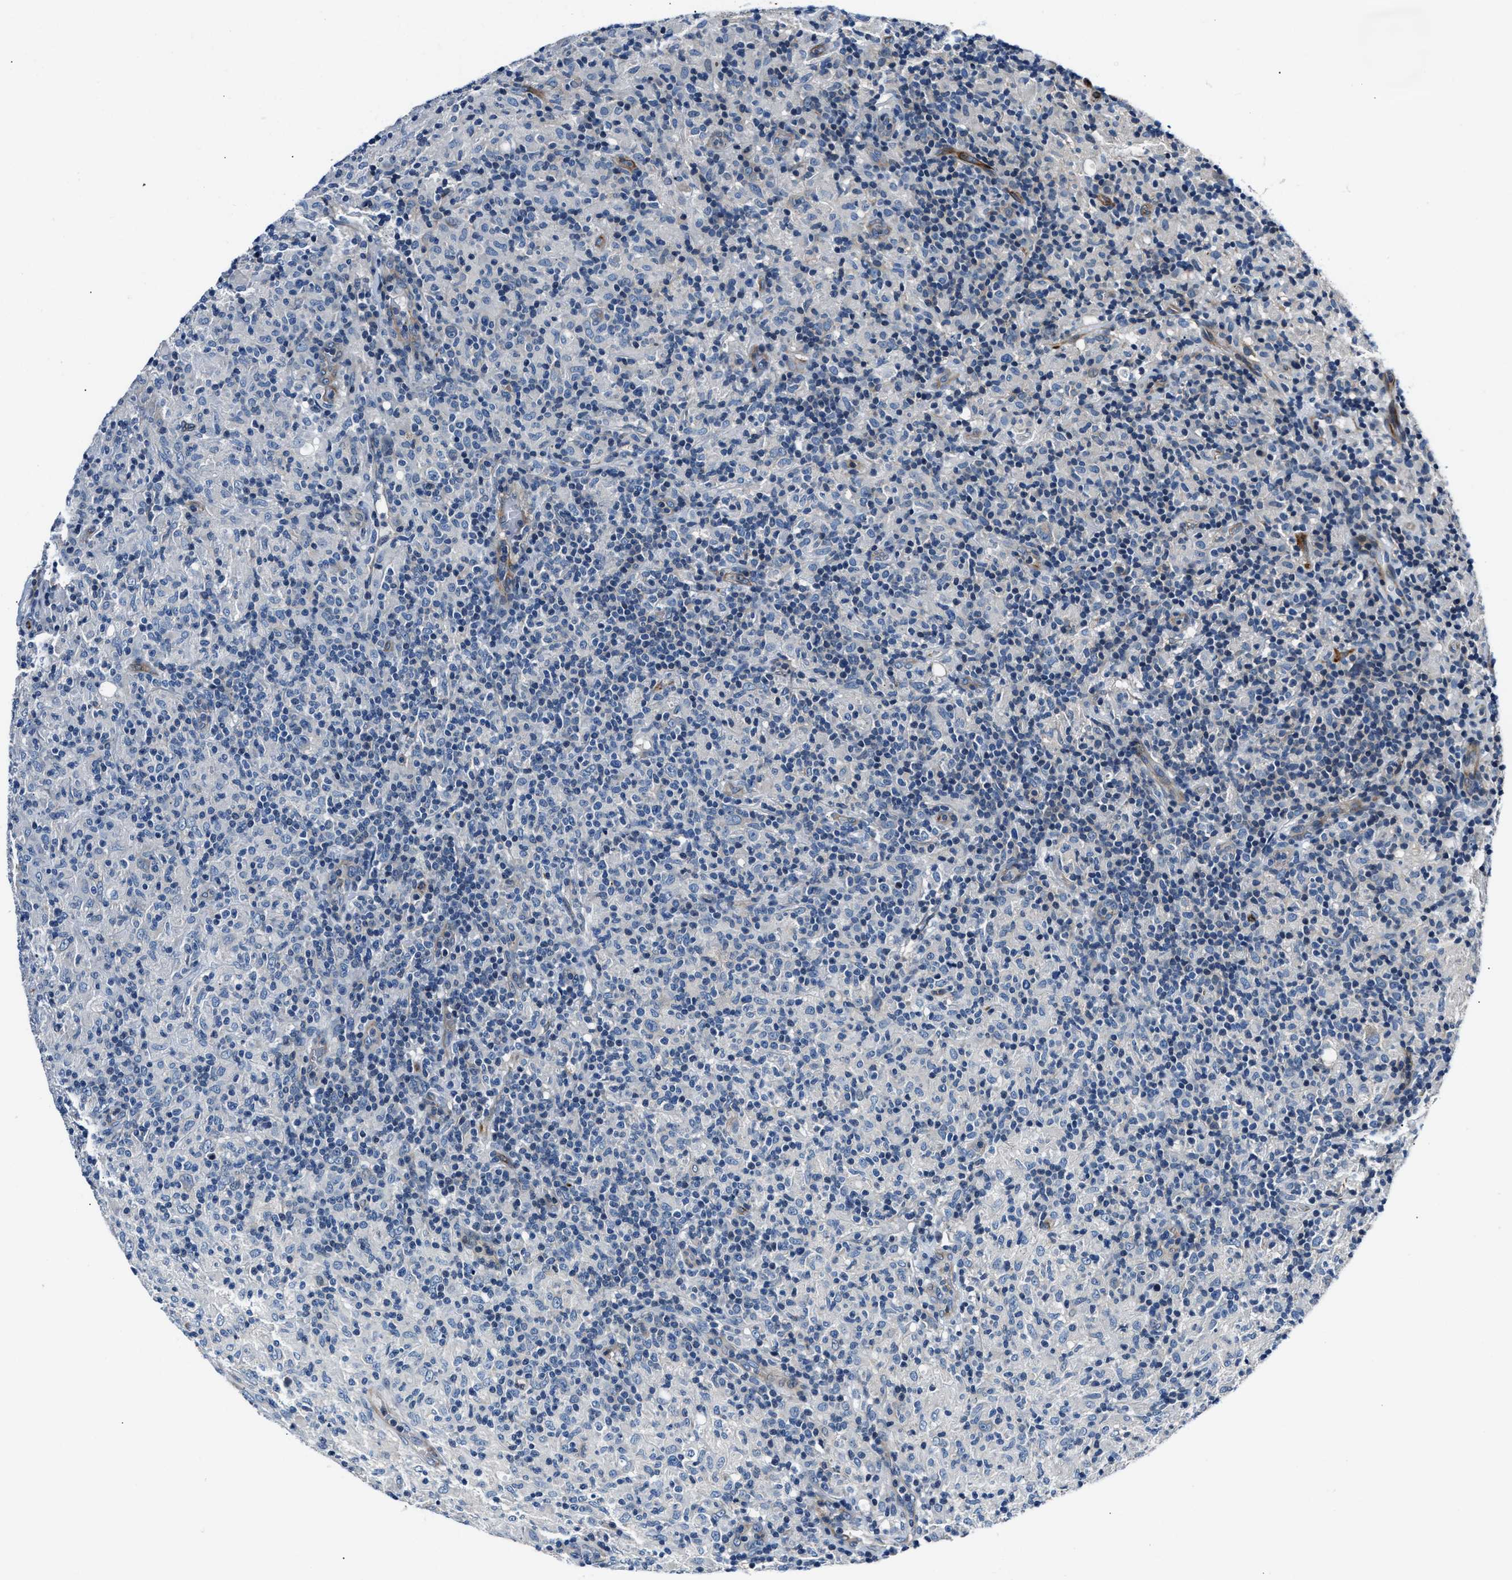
{"staining": {"intensity": "negative", "quantity": "none", "location": "none"}, "tissue": "lymphoma", "cell_type": "Tumor cells", "image_type": "cancer", "snomed": [{"axis": "morphology", "description": "Hodgkin's disease, NOS"}, {"axis": "topography", "description": "Lymph node"}], "caption": "High magnification brightfield microscopy of Hodgkin's disease stained with DAB (brown) and counterstained with hematoxylin (blue): tumor cells show no significant positivity.", "gene": "MPDZ", "patient": {"sex": "male", "age": 70}}